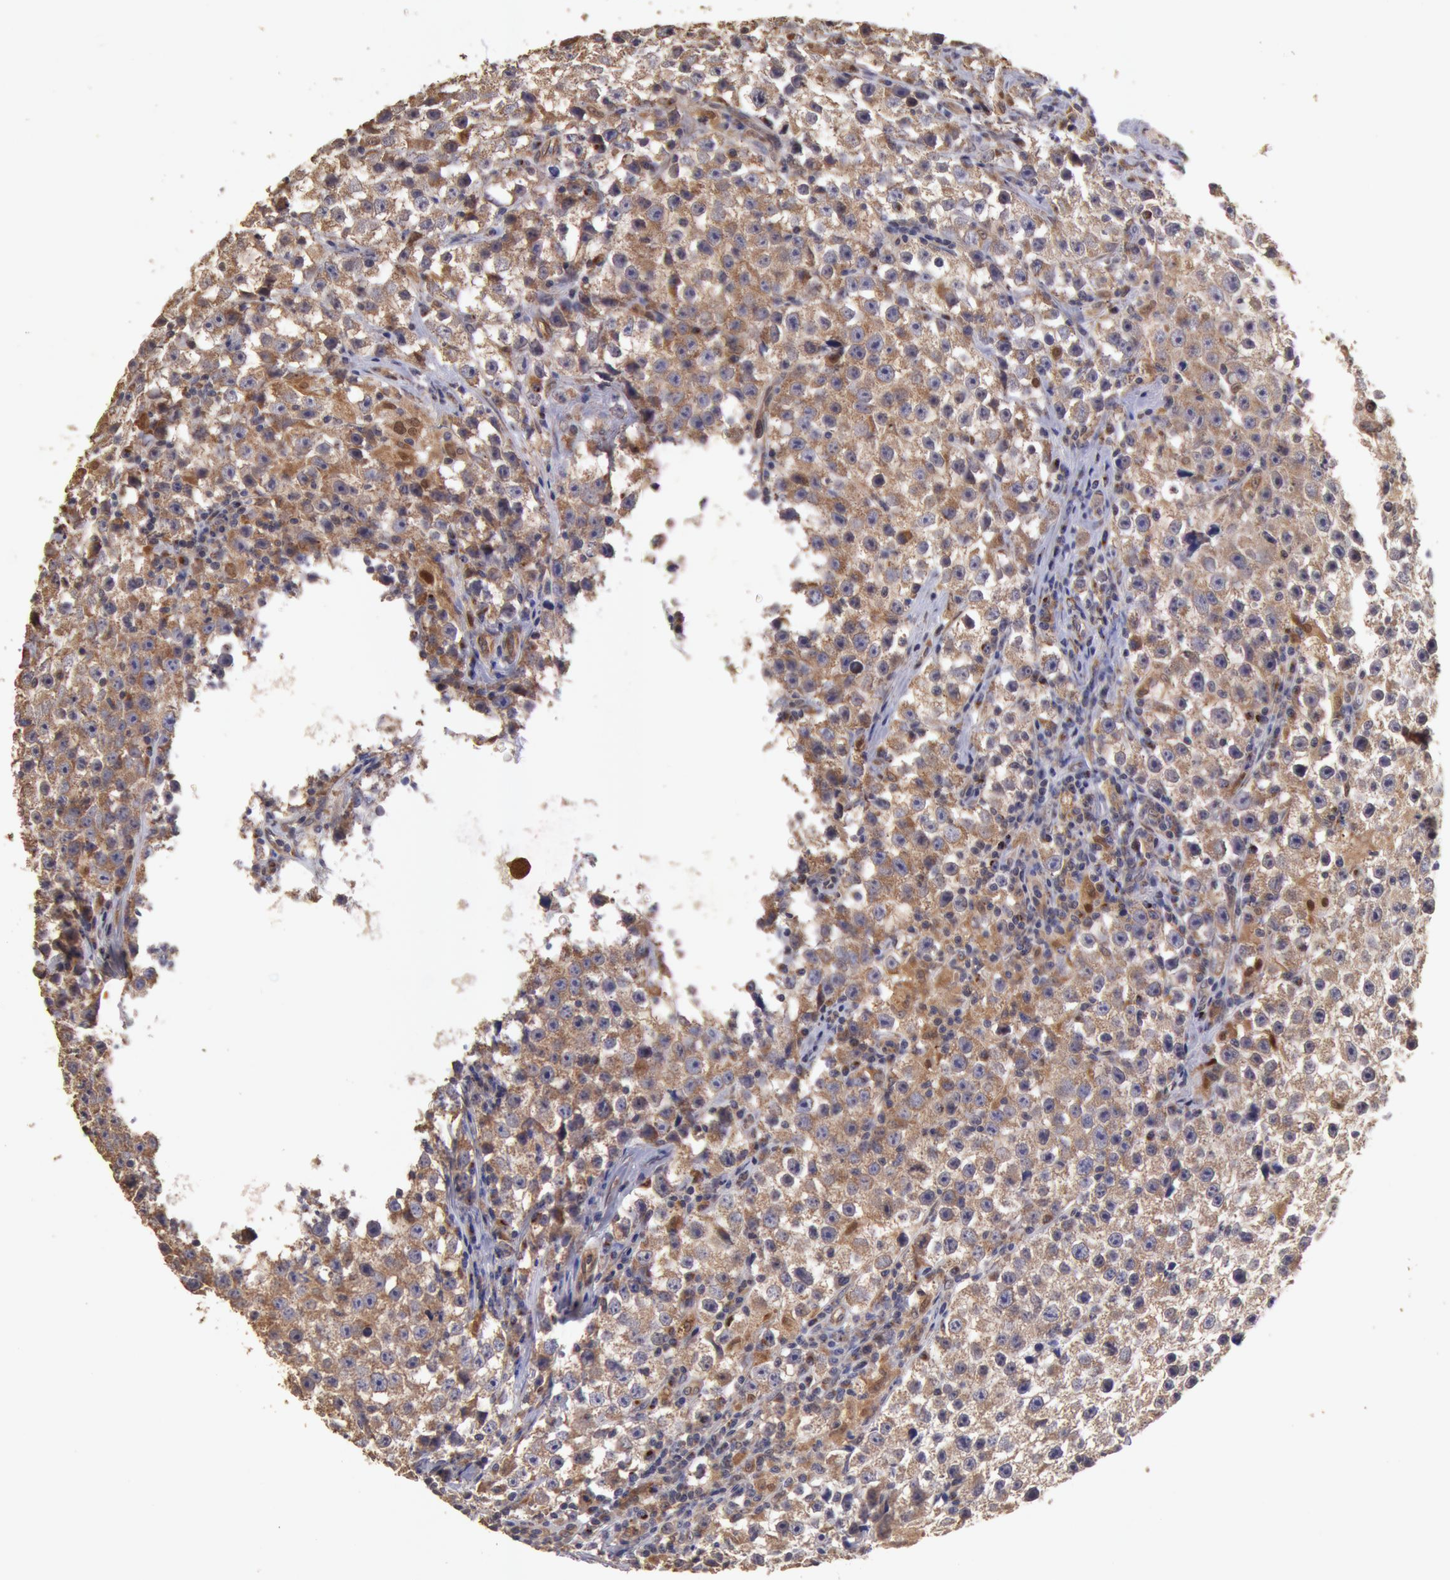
{"staining": {"intensity": "moderate", "quantity": ">75%", "location": "cytoplasmic/membranous,nuclear"}, "tissue": "testis cancer", "cell_type": "Tumor cells", "image_type": "cancer", "snomed": [{"axis": "morphology", "description": "Seminoma, NOS"}, {"axis": "topography", "description": "Testis"}], "caption": "Human testis cancer stained with a brown dye shows moderate cytoplasmic/membranous and nuclear positive positivity in about >75% of tumor cells.", "gene": "COMT", "patient": {"sex": "male", "age": 35}}